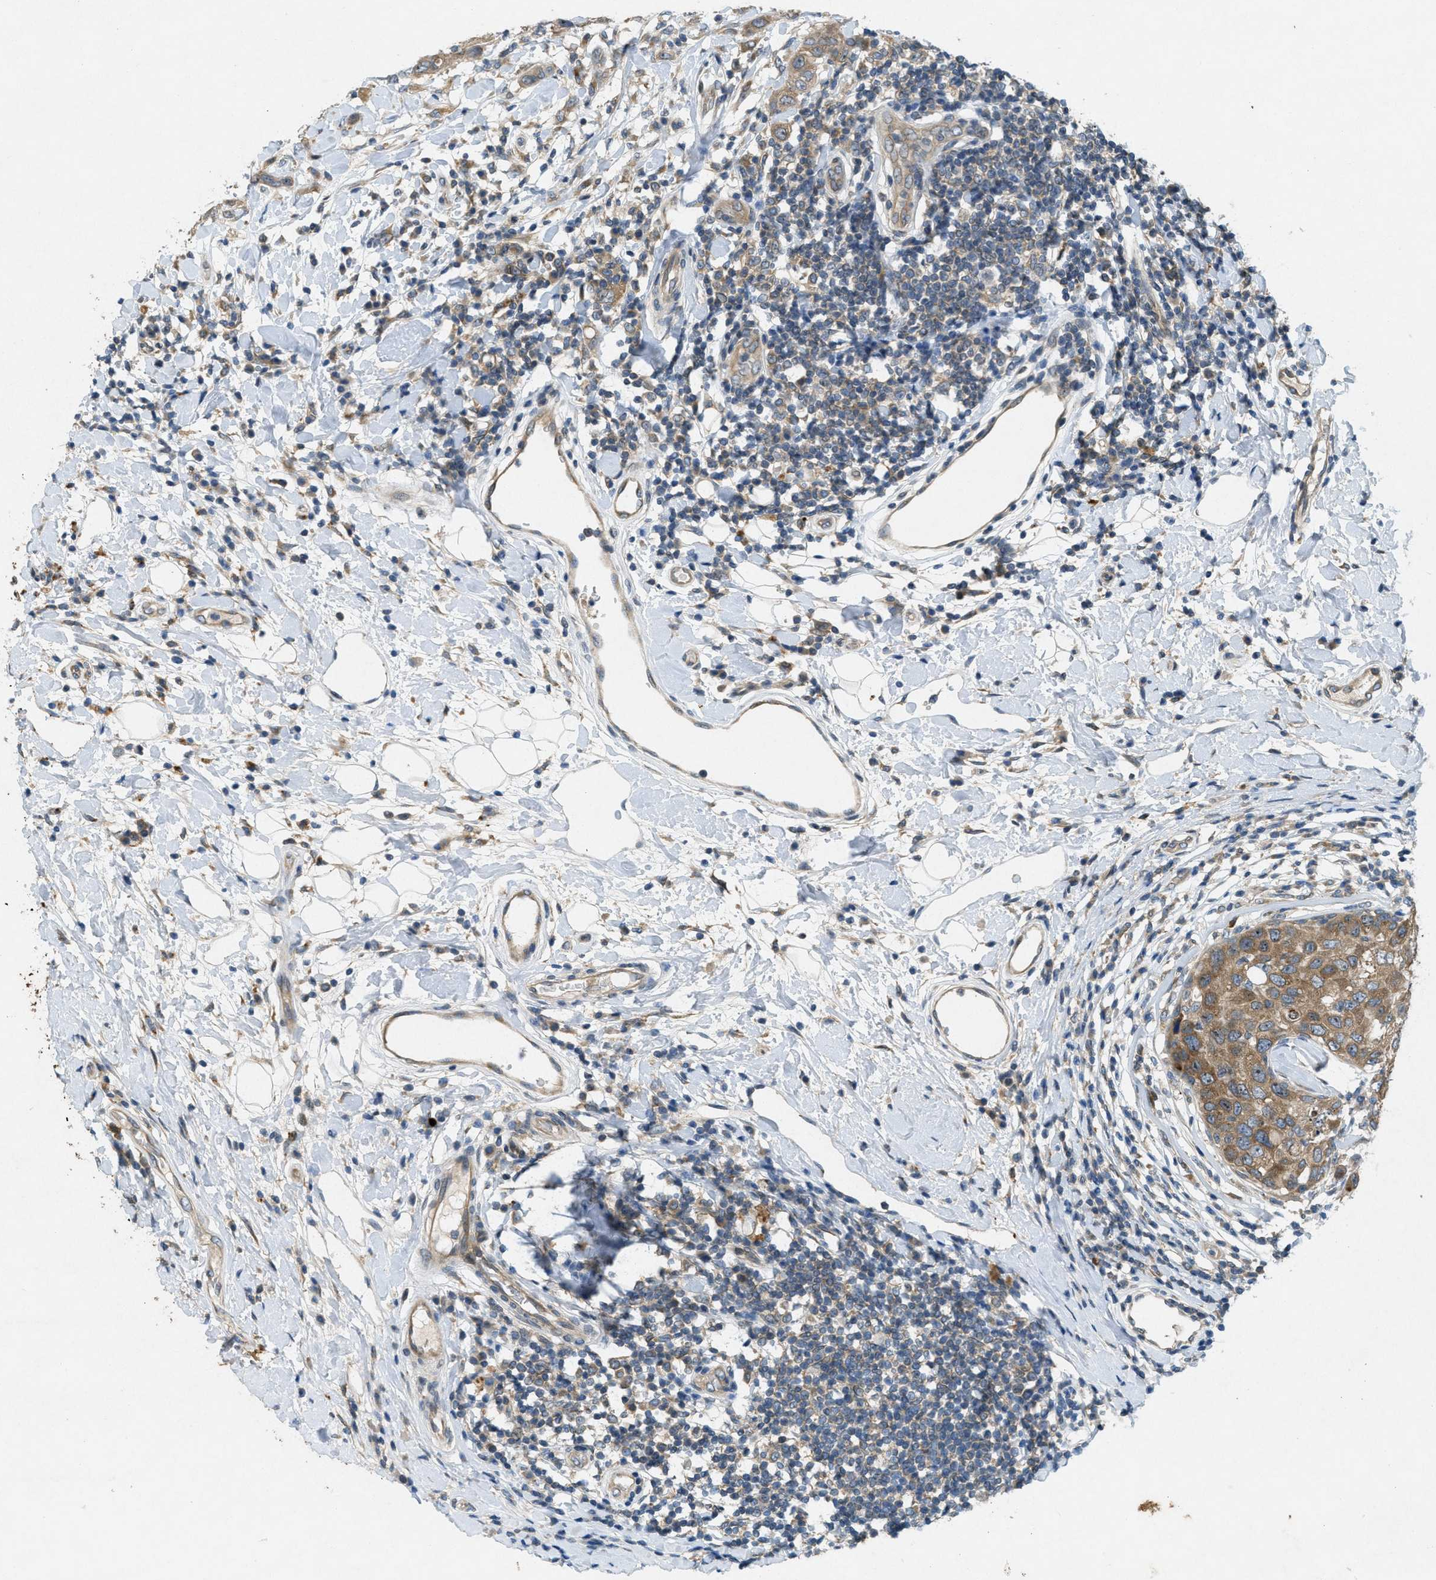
{"staining": {"intensity": "weak", "quantity": ">75%", "location": "cytoplasmic/membranous,nuclear"}, "tissue": "breast cancer", "cell_type": "Tumor cells", "image_type": "cancer", "snomed": [{"axis": "morphology", "description": "Duct carcinoma"}, {"axis": "topography", "description": "Breast"}], "caption": "Tumor cells exhibit weak cytoplasmic/membranous and nuclear positivity in approximately >75% of cells in breast cancer (infiltrating ductal carcinoma). Immunohistochemistry stains the protein in brown and the nuclei are stained blue.", "gene": "SIGMAR1", "patient": {"sex": "female", "age": 27}}